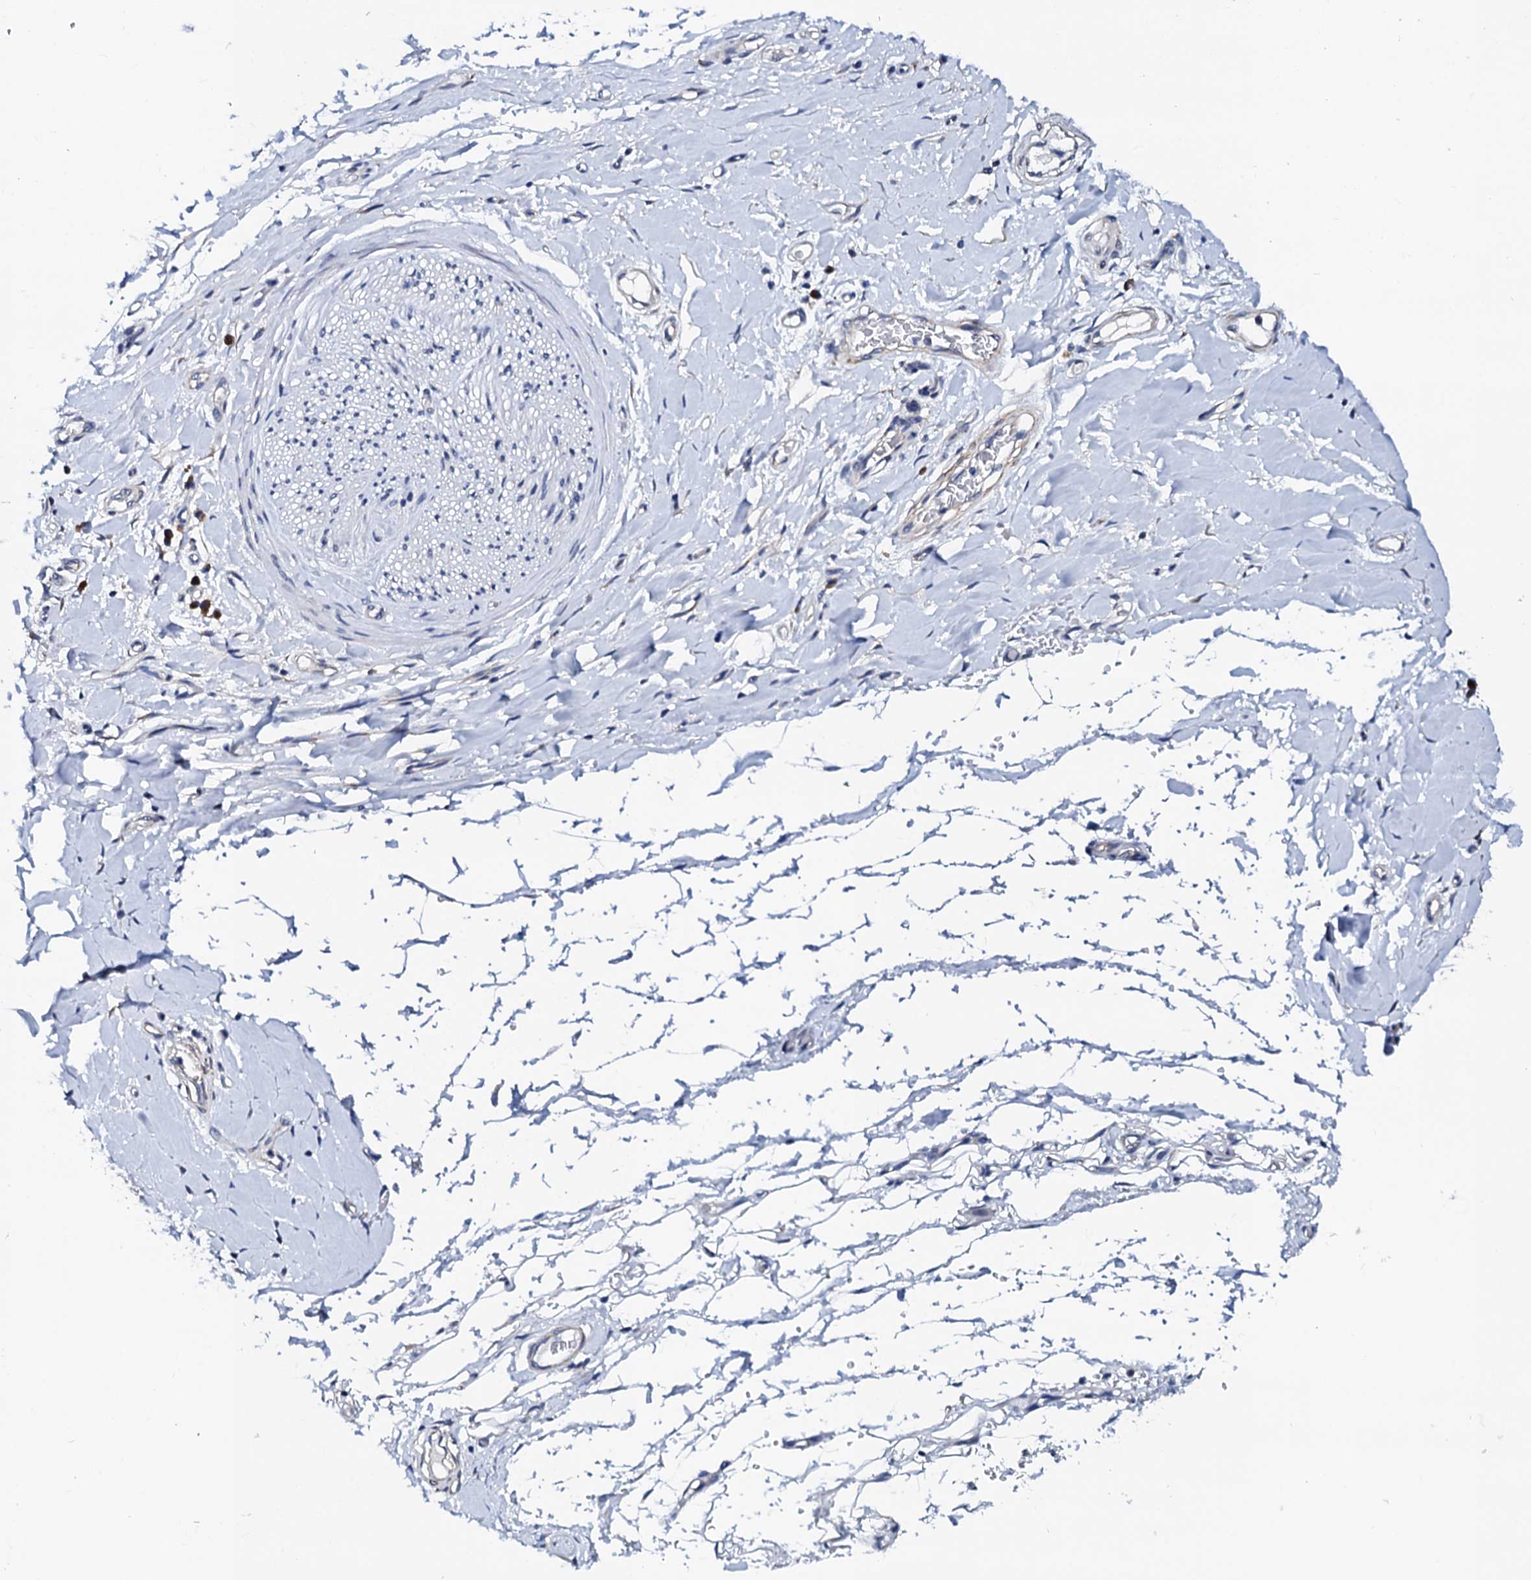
{"staining": {"intensity": "negative", "quantity": "none", "location": "none"}, "tissue": "adipose tissue", "cell_type": "Adipocytes", "image_type": "normal", "snomed": [{"axis": "morphology", "description": "Normal tissue, NOS"}, {"axis": "morphology", "description": "Adenocarcinoma, NOS"}, {"axis": "topography", "description": "Stomach, upper"}, {"axis": "topography", "description": "Peripheral nerve tissue"}], "caption": "An image of adipose tissue stained for a protein displays no brown staining in adipocytes.", "gene": "NUP58", "patient": {"sex": "male", "age": 62}}